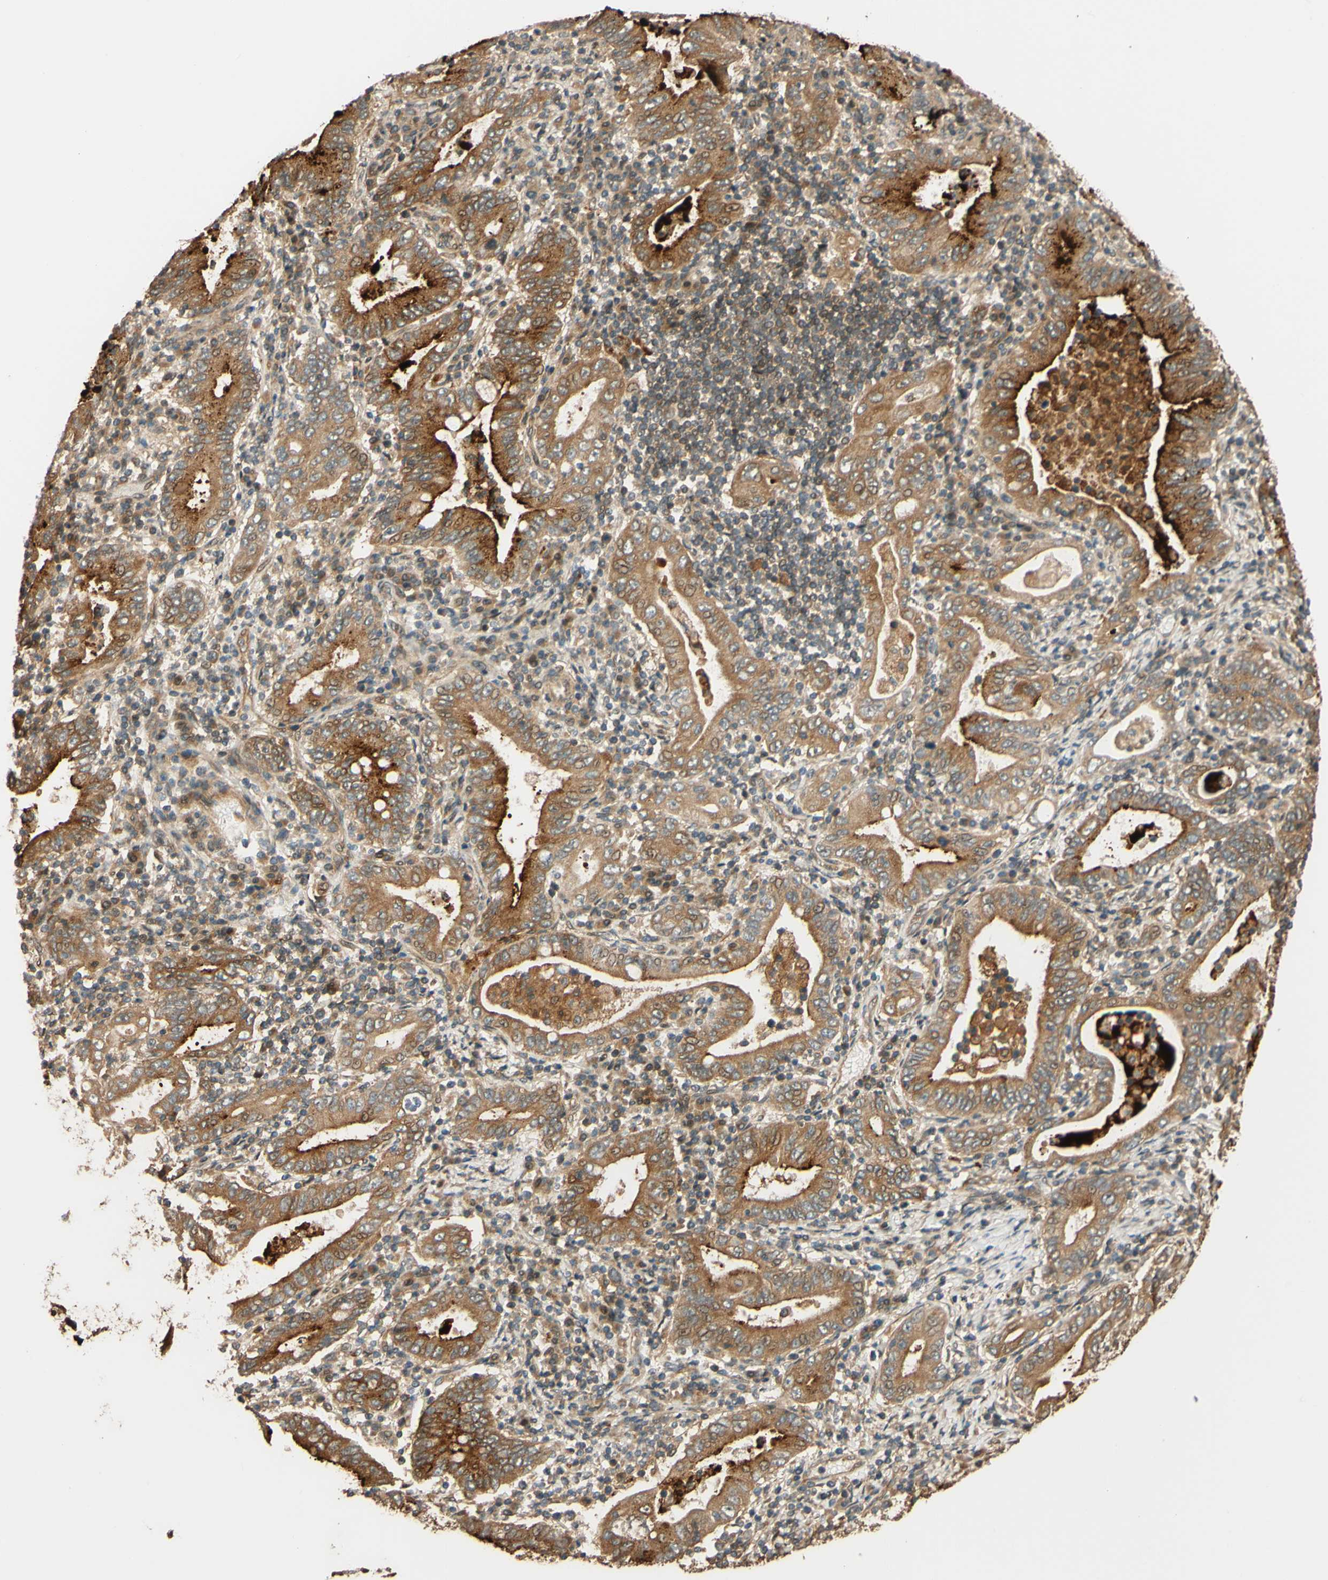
{"staining": {"intensity": "moderate", "quantity": ">75%", "location": "cytoplasmic/membranous"}, "tissue": "stomach cancer", "cell_type": "Tumor cells", "image_type": "cancer", "snomed": [{"axis": "morphology", "description": "Normal tissue, NOS"}, {"axis": "morphology", "description": "Adenocarcinoma, NOS"}, {"axis": "topography", "description": "Esophagus"}, {"axis": "topography", "description": "Stomach, upper"}, {"axis": "topography", "description": "Peripheral nerve tissue"}], "caption": "Immunohistochemical staining of stomach cancer demonstrates moderate cytoplasmic/membranous protein positivity in about >75% of tumor cells.", "gene": "RNF19A", "patient": {"sex": "male", "age": 62}}